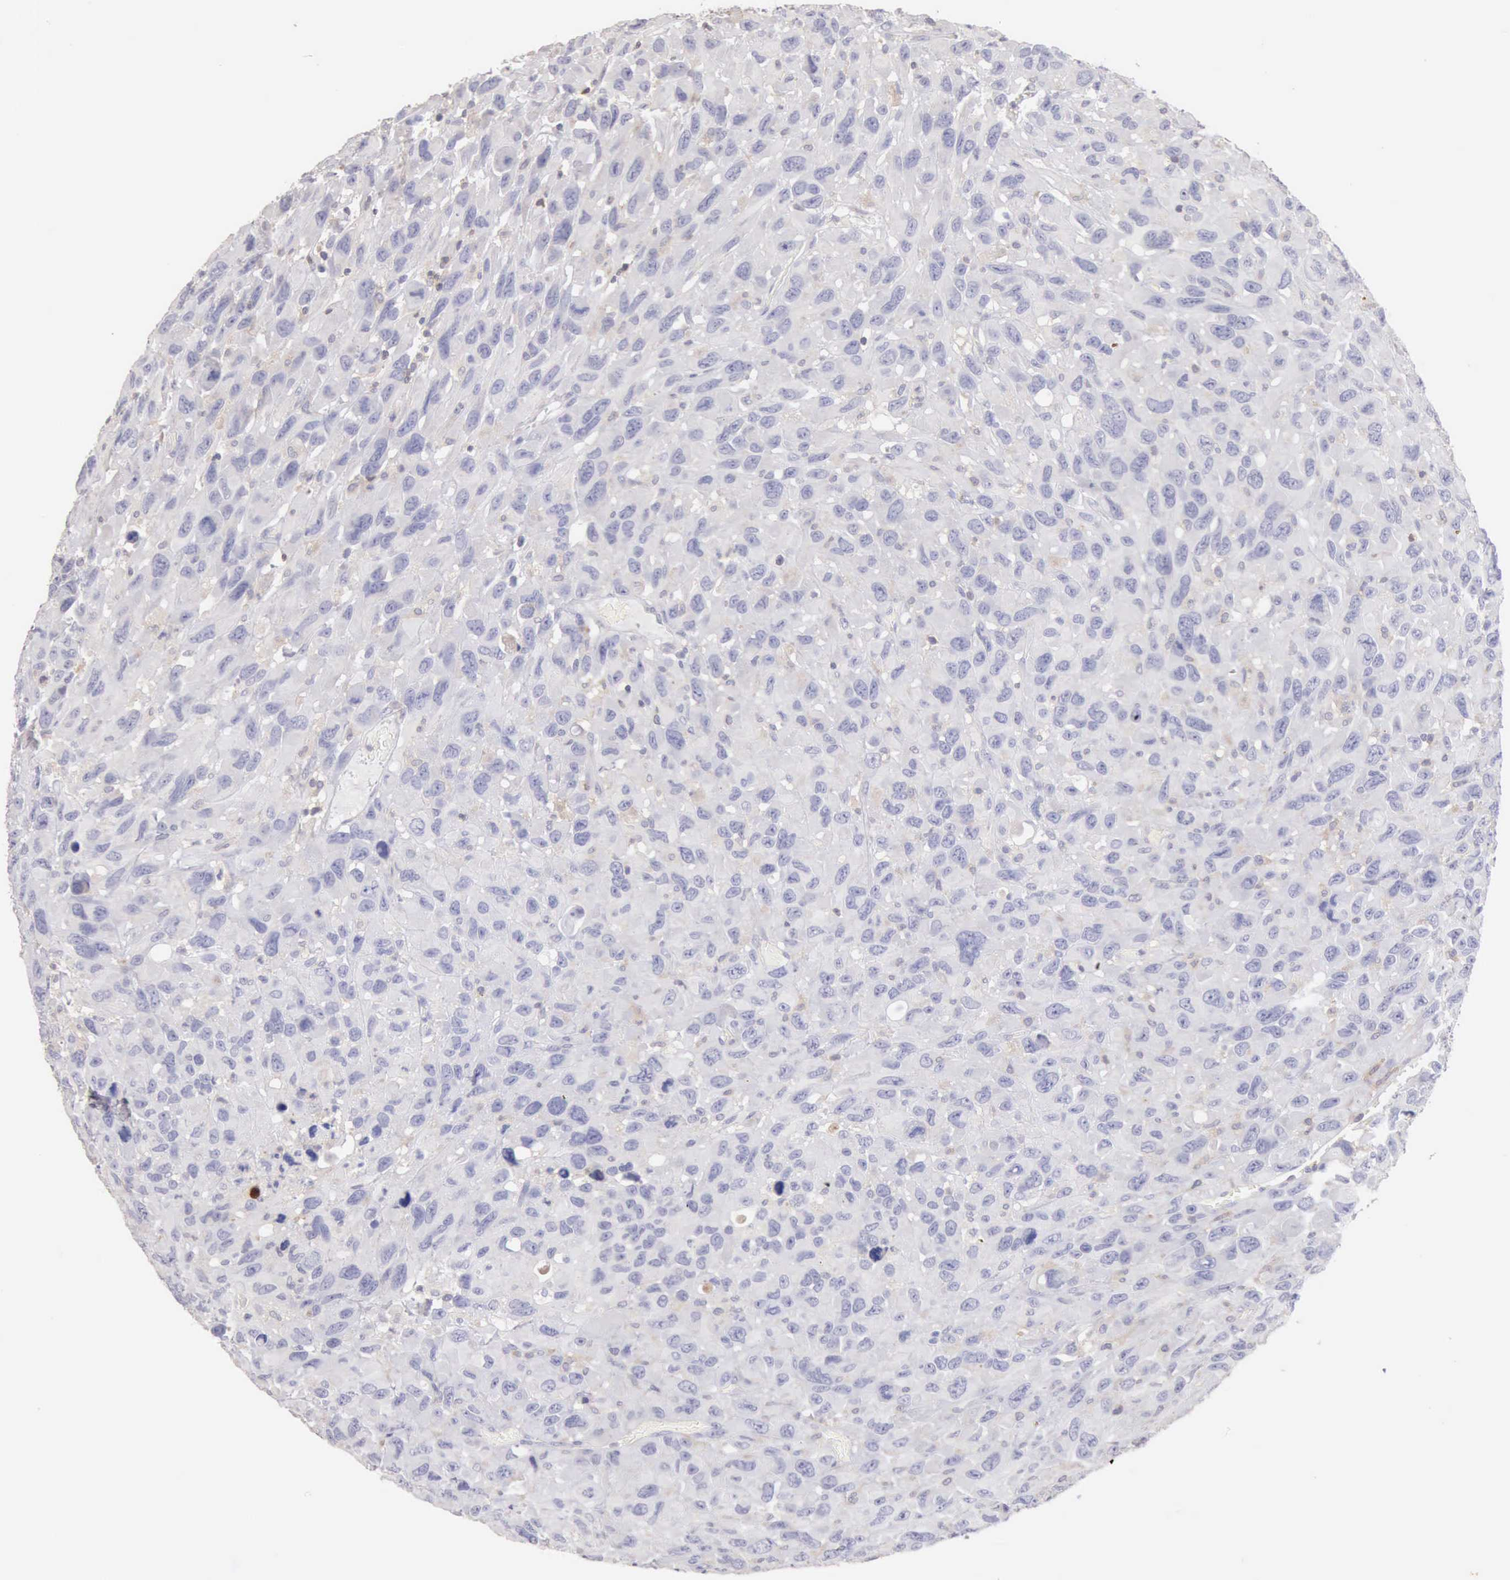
{"staining": {"intensity": "negative", "quantity": "none", "location": "none"}, "tissue": "renal cancer", "cell_type": "Tumor cells", "image_type": "cancer", "snomed": [{"axis": "morphology", "description": "Adenocarcinoma, NOS"}, {"axis": "topography", "description": "Kidney"}], "caption": "An immunohistochemistry micrograph of renal cancer is shown. There is no staining in tumor cells of renal cancer.", "gene": "SASH3", "patient": {"sex": "male", "age": 79}}